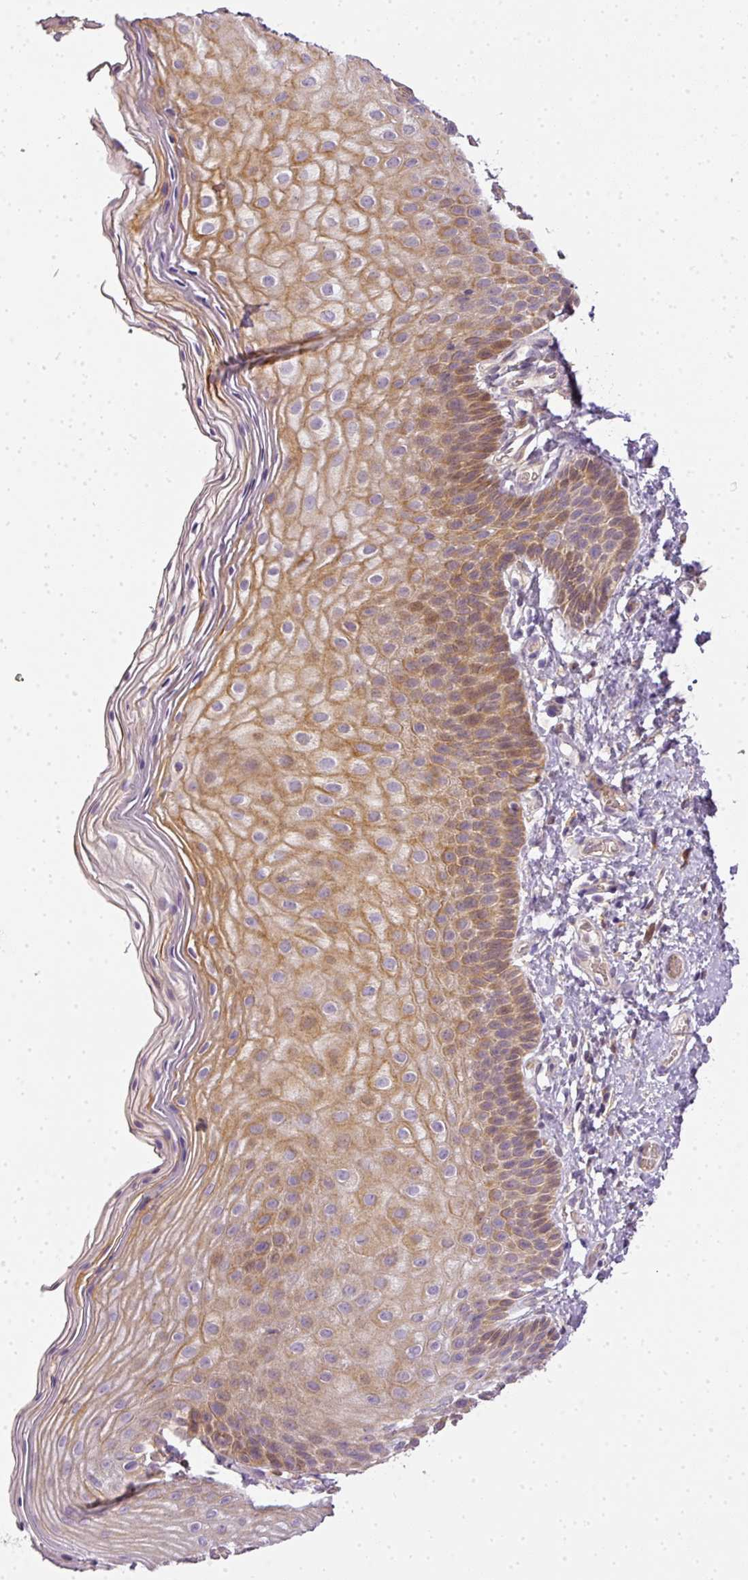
{"staining": {"intensity": "moderate", "quantity": "25%-75%", "location": "cytoplasmic/membranous"}, "tissue": "skin", "cell_type": "Epidermal cells", "image_type": "normal", "snomed": [{"axis": "morphology", "description": "Normal tissue, NOS"}, {"axis": "topography", "description": "Anal"}], "caption": "Immunohistochemistry photomicrograph of unremarkable skin: skin stained using immunohistochemistry shows medium levels of moderate protein expression localized specifically in the cytoplasmic/membranous of epidermal cells, appearing as a cytoplasmic/membranous brown color.", "gene": "ADH5", "patient": {"sex": "female", "age": 40}}